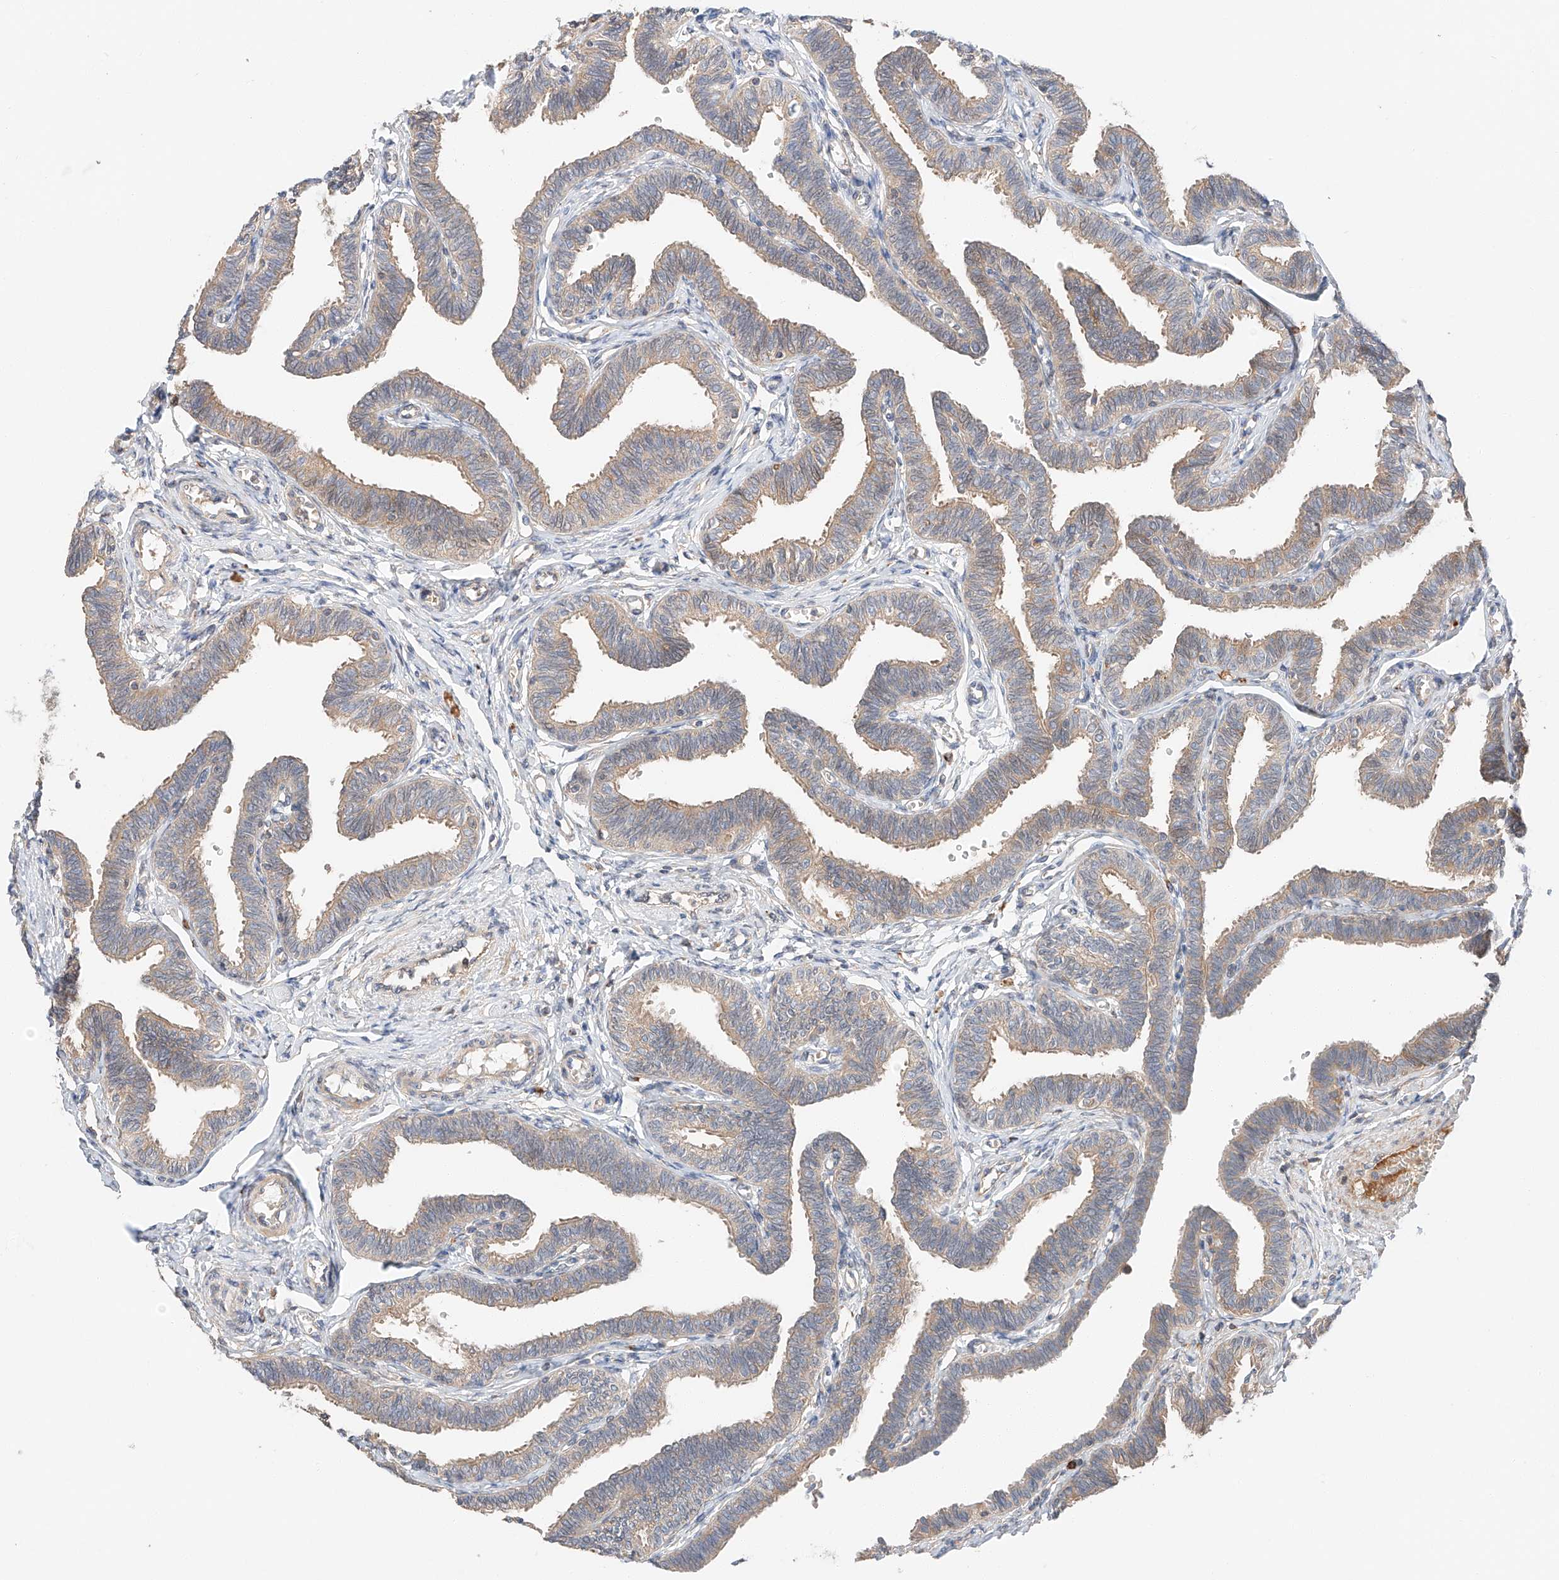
{"staining": {"intensity": "moderate", "quantity": "25%-75%", "location": "cytoplasmic/membranous"}, "tissue": "fallopian tube", "cell_type": "Glandular cells", "image_type": "normal", "snomed": [{"axis": "morphology", "description": "Normal tissue, NOS"}, {"axis": "topography", "description": "Fallopian tube"}, {"axis": "topography", "description": "Ovary"}], "caption": "Fallopian tube stained with DAB (3,3'-diaminobenzidine) immunohistochemistry (IHC) reveals medium levels of moderate cytoplasmic/membranous staining in approximately 25%-75% of glandular cells. (IHC, brightfield microscopy, high magnification).", "gene": "XPNPEP1", "patient": {"sex": "female", "age": 23}}